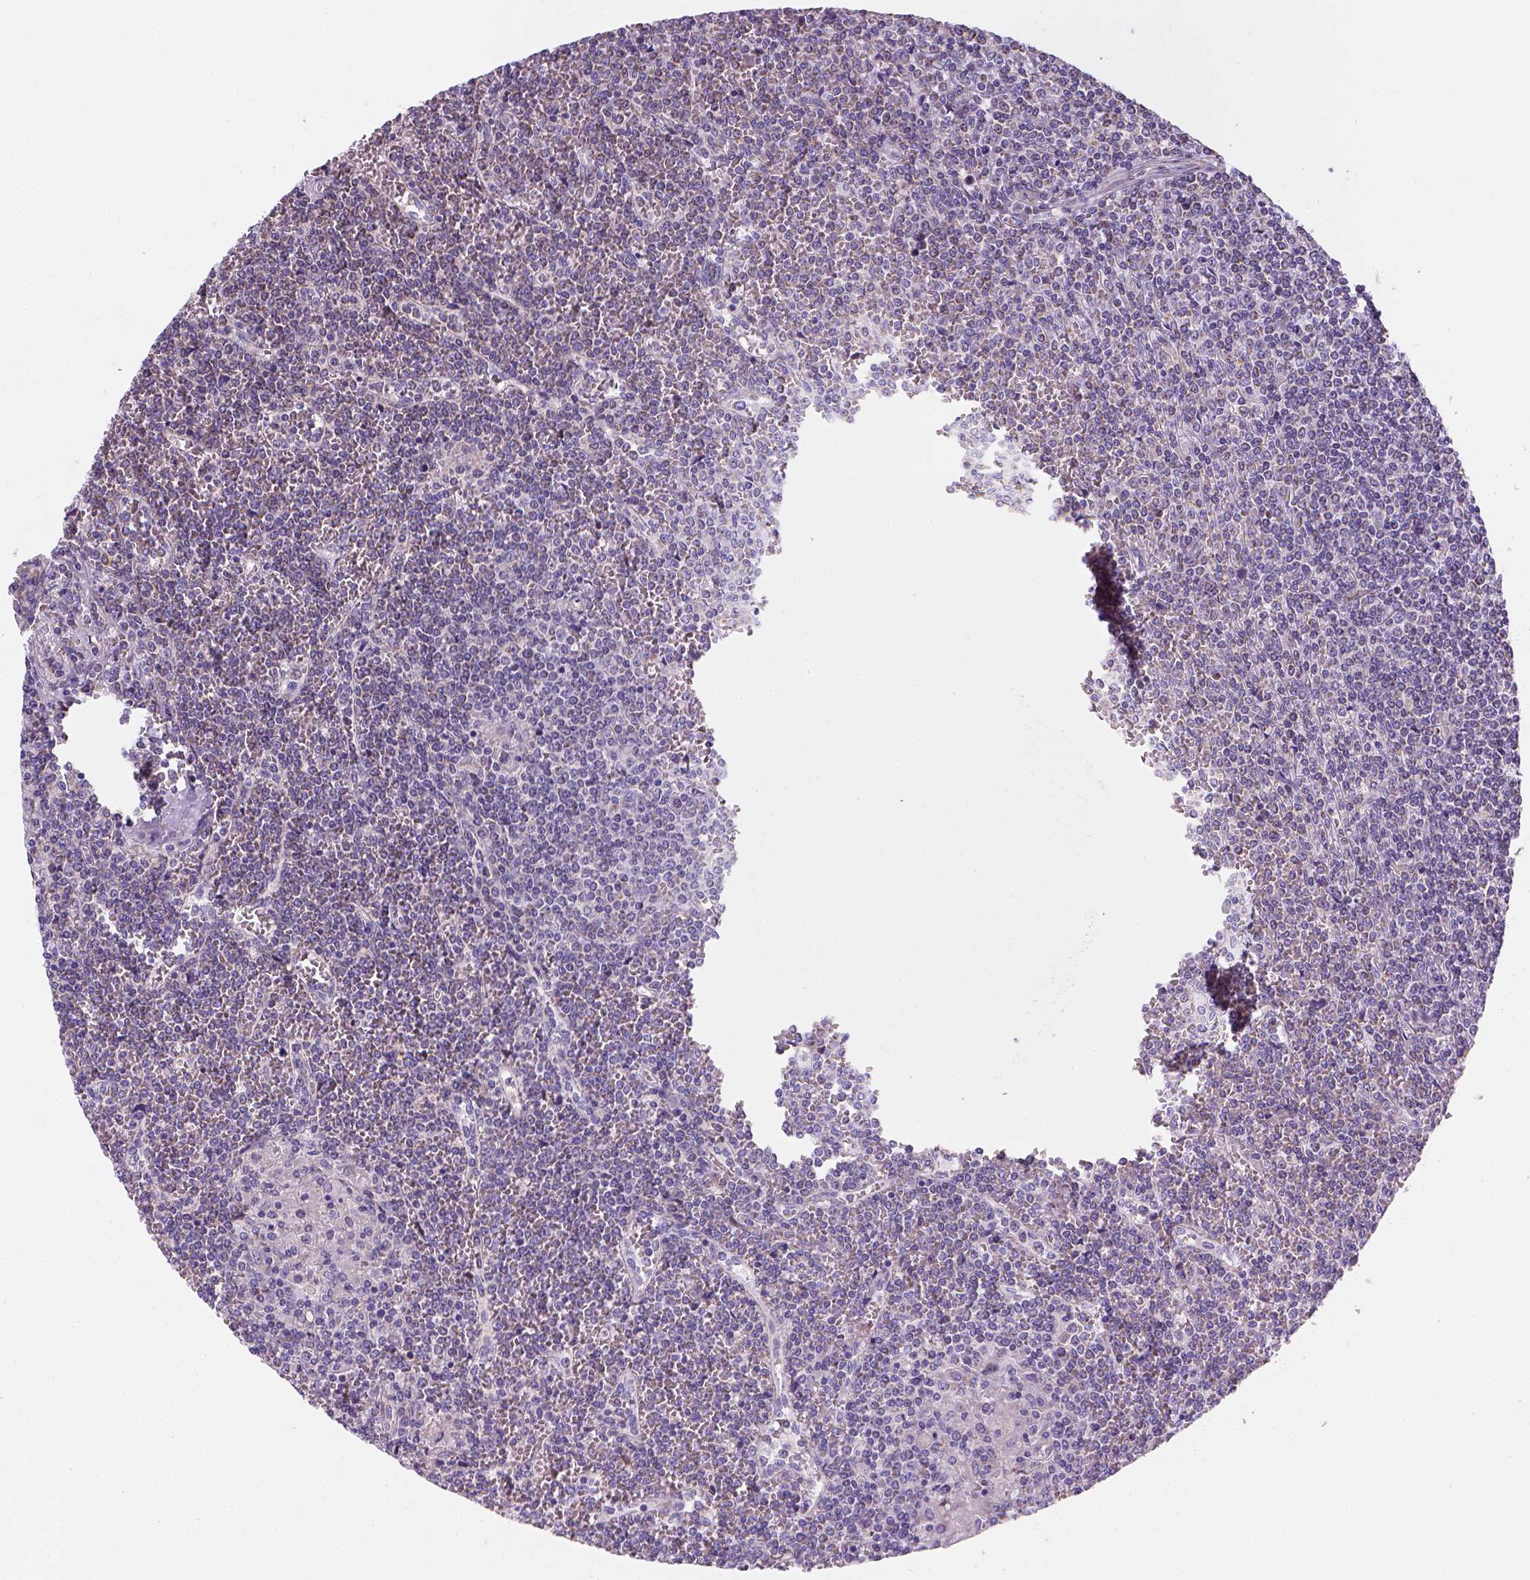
{"staining": {"intensity": "negative", "quantity": "none", "location": "none"}, "tissue": "lymphoma", "cell_type": "Tumor cells", "image_type": "cancer", "snomed": [{"axis": "morphology", "description": "Malignant lymphoma, non-Hodgkin's type, Low grade"}, {"axis": "topography", "description": "Spleen"}], "caption": "Immunohistochemistry of lymphoma reveals no expression in tumor cells.", "gene": "CES2", "patient": {"sex": "female", "age": 19}}